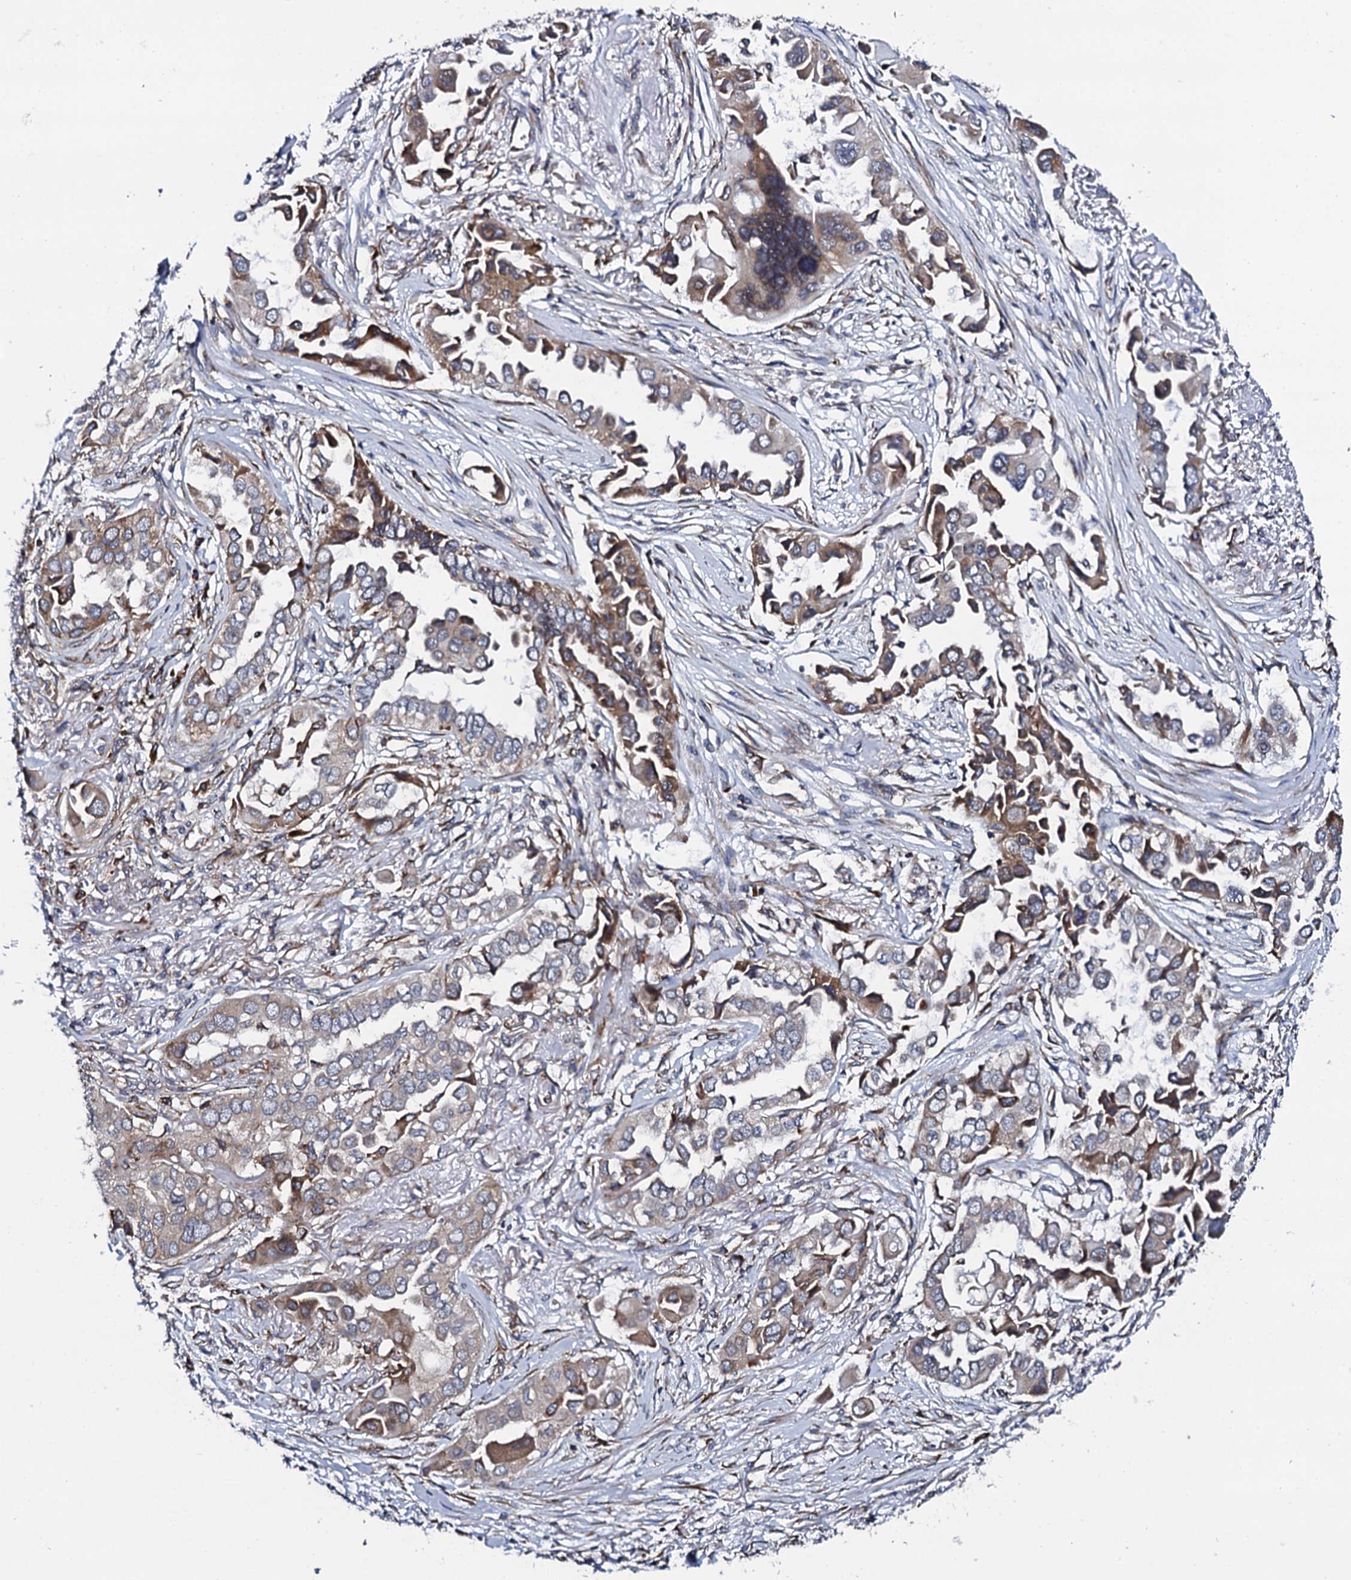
{"staining": {"intensity": "moderate", "quantity": "<25%", "location": "cytoplasmic/membranous"}, "tissue": "lung cancer", "cell_type": "Tumor cells", "image_type": "cancer", "snomed": [{"axis": "morphology", "description": "Adenocarcinoma, NOS"}, {"axis": "topography", "description": "Lung"}], "caption": "Protein staining of lung adenocarcinoma tissue displays moderate cytoplasmic/membranous positivity in about <25% of tumor cells.", "gene": "SPTY2D1", "patient": {"sex": "female", "age": 76}}